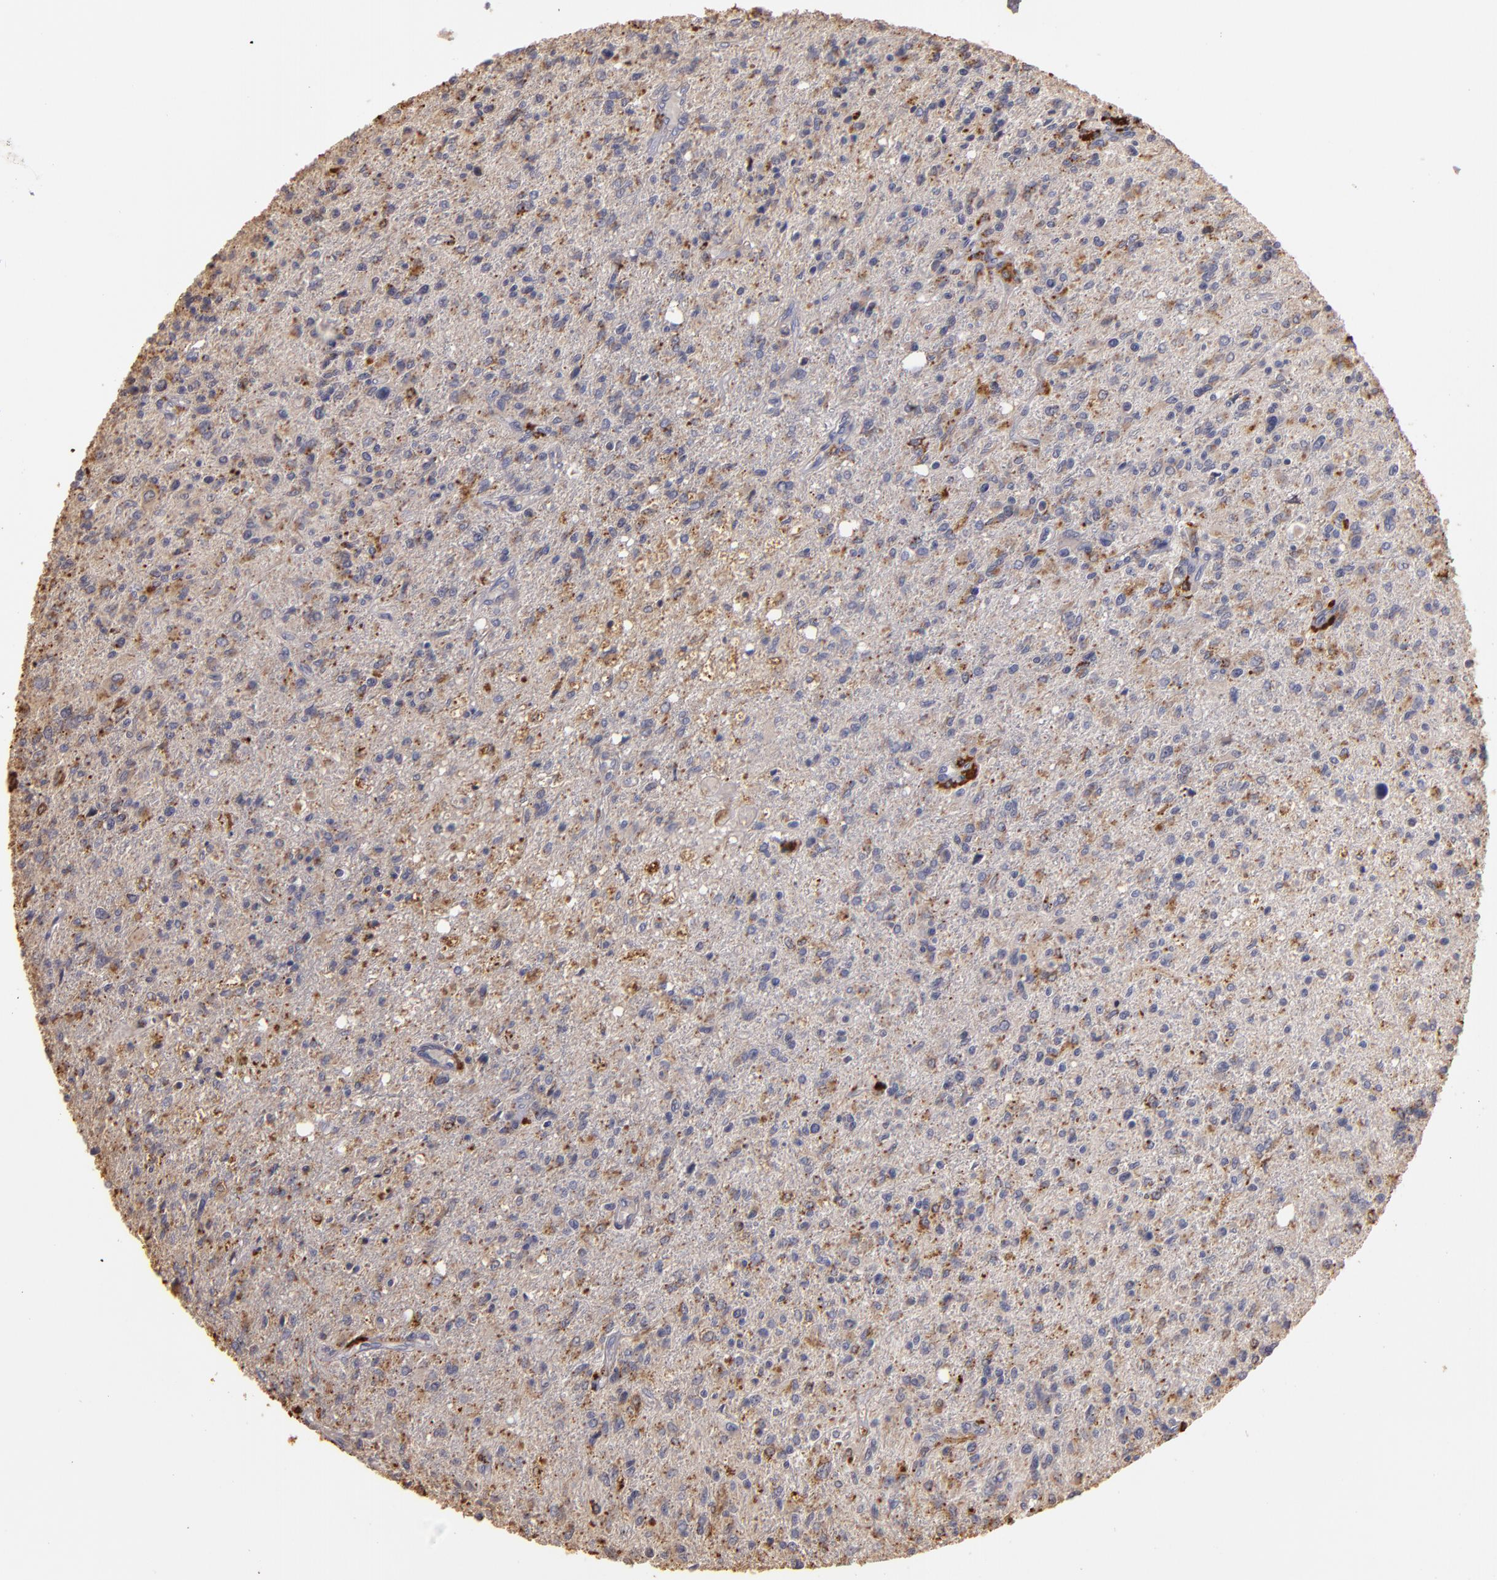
{"staining": {"intensity": "moderate", "quantity": "25%-75%", "location": "cytoplasmic/membranous"}, "tissue": "glioma", "cell_type": "Tumor cells", "image_type": "cancer", "snomed": [{"axis": "morphology", "description": "Glioma, malignant, High grade"}, {"axis": "topography", "description": "Cerebral cortex"}], "caption": "A micrograph showing moderate cytoplasmic/membranous positivity in about 25%-75% of tumor cells in glioma, as visualized by brown immunohistochemical staining.", "gene": "TRAF1", "patient": {"sex": "male", "age": 76}}